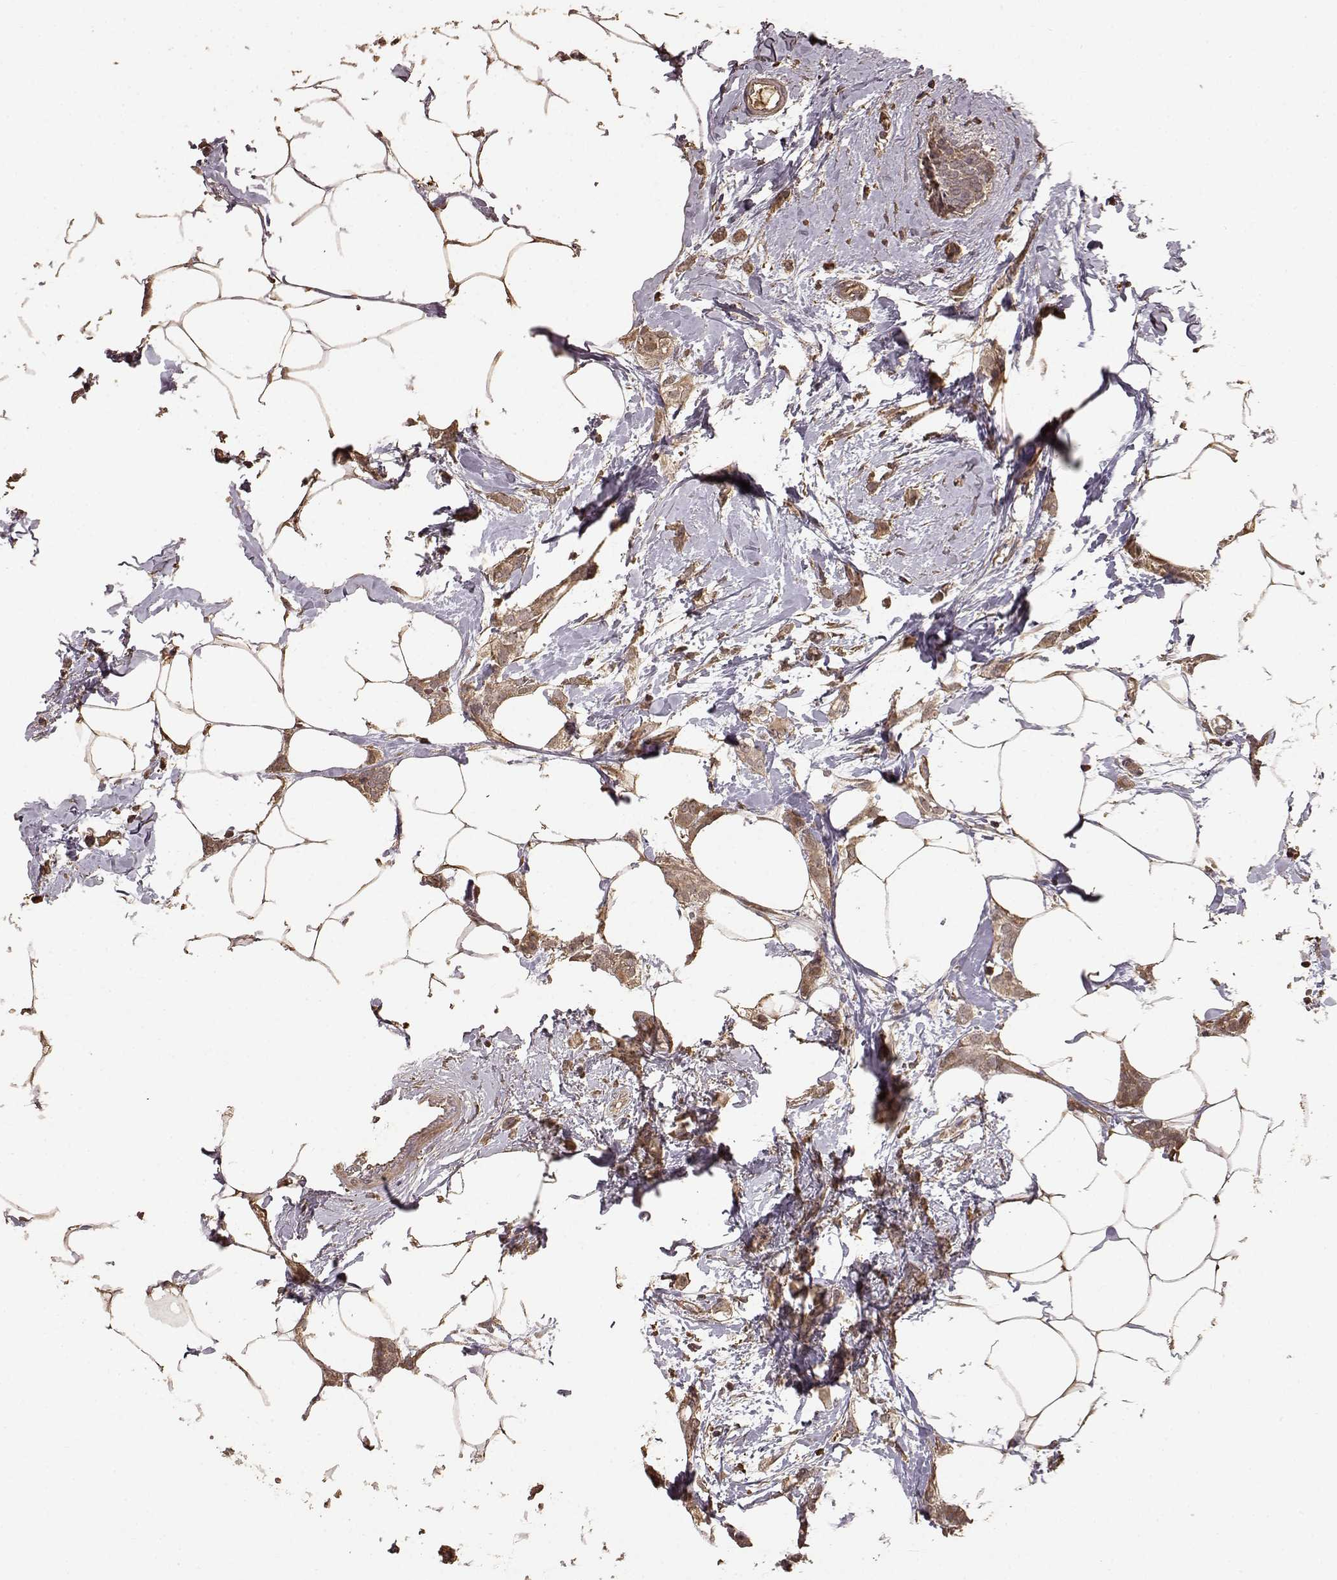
{"staining": {"intensity": "moderate", "quantity": ">75%", "location": "cytoplasmic/membranous"}, "tissue": "breast cancer", "cell_type": "Tumor cells", "image_type": "cancer", "snomed": [{"axis": "morphology", "description": "Duct carcinoma"}, {"axis": "topography", "description": "Breast"}], "caption": "Protein staining shows moderate cytoplasmic/membranous staining in approximately >75% of tumor cells in intraductal carcinoma (breast).", "gene": "USP15", "patient": {"sex": "female", "age": 40}}